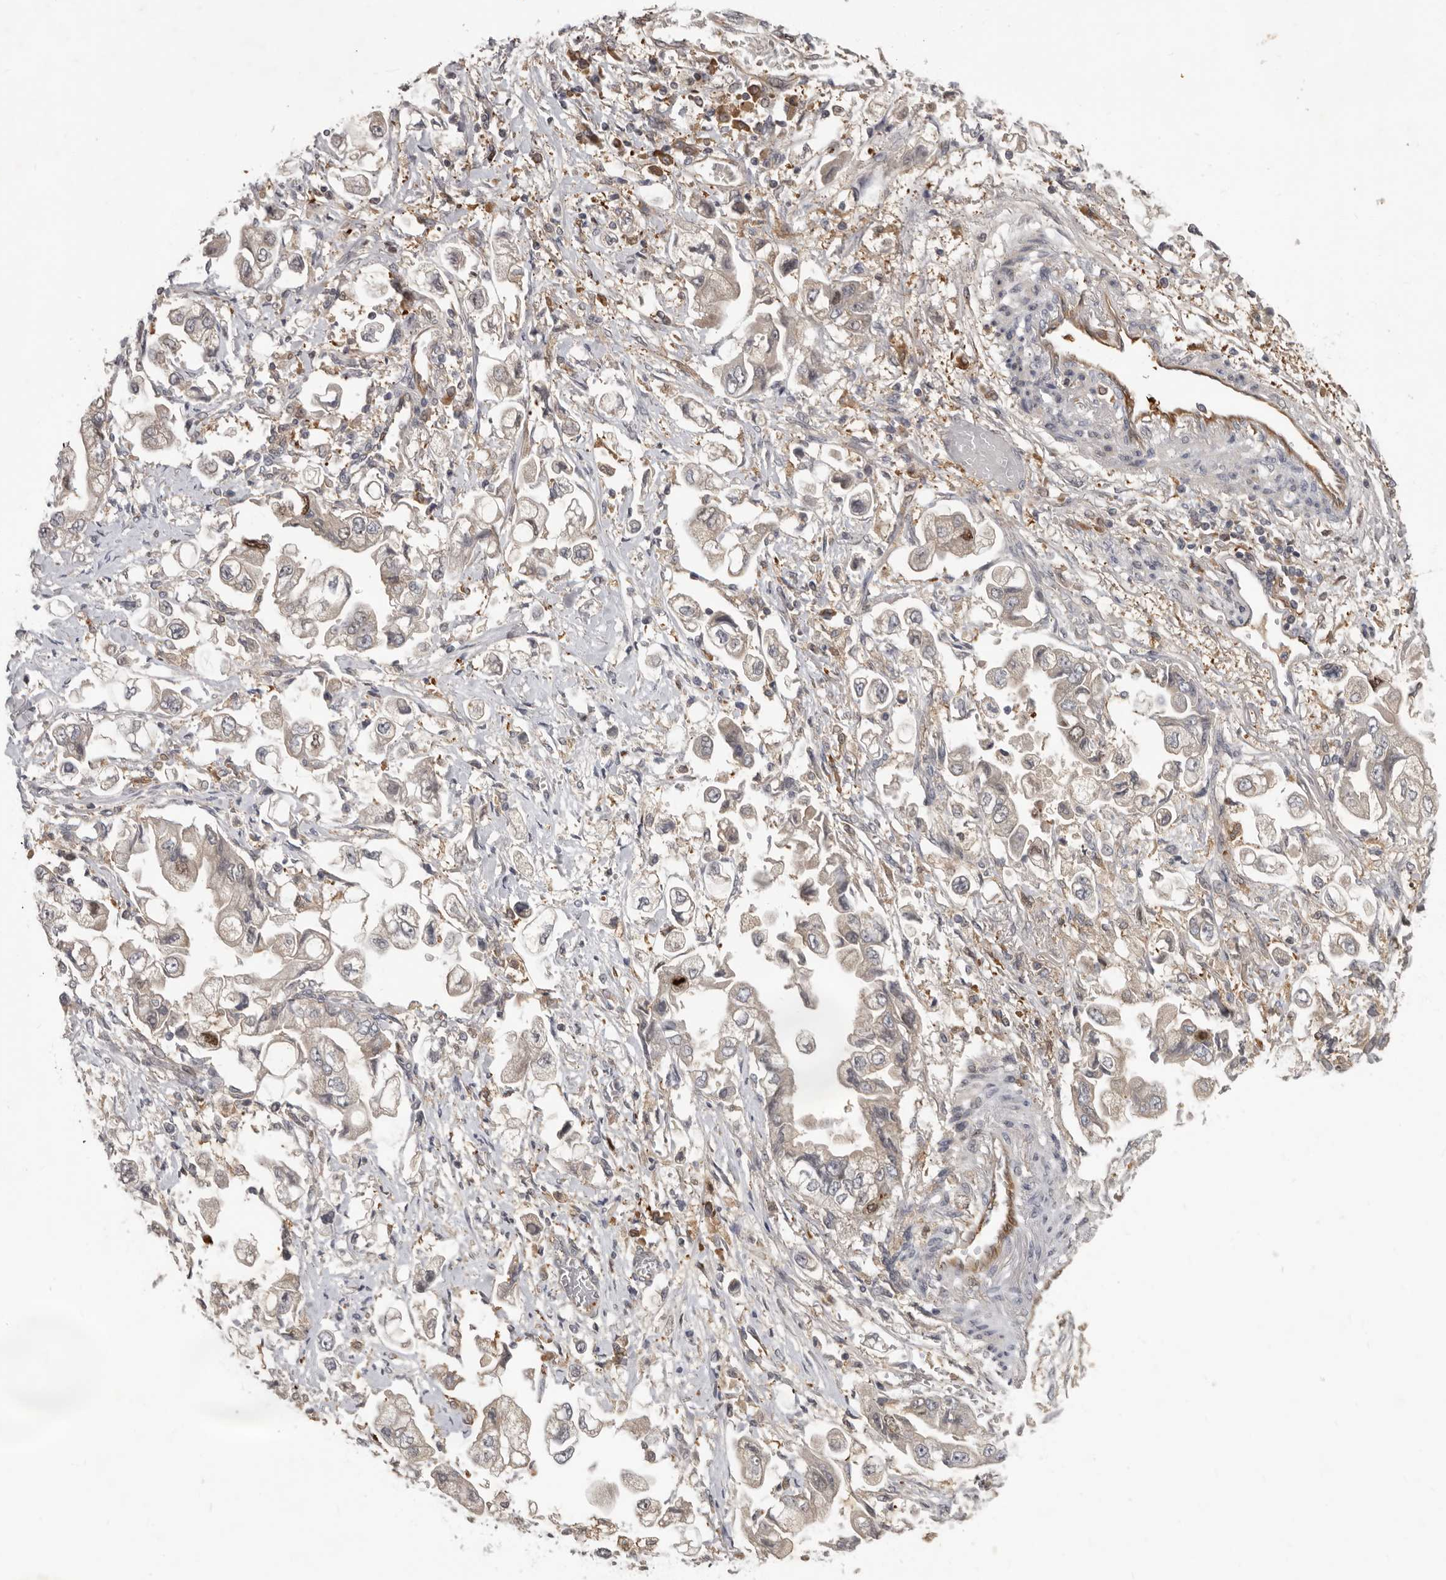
{"staining": {"intensity": "negative", "quantity": "none", "location": "none"}, "tissue": "stomach cancer", "cell_type": "Tumor cells", "image_type": "cancer", "snomed": [{"axis": "morphology", "description": "Adenocarcinoma, NOS"}, {"axis": "topography", "description": "Stomach"}], "caption": "Immunohistochemical staining of stomach cancer (adenocarcinoma) displays no significant staining in tumor cells.", "gene": "CDCA8", "patient": {"sex": "male", "age": 62}}